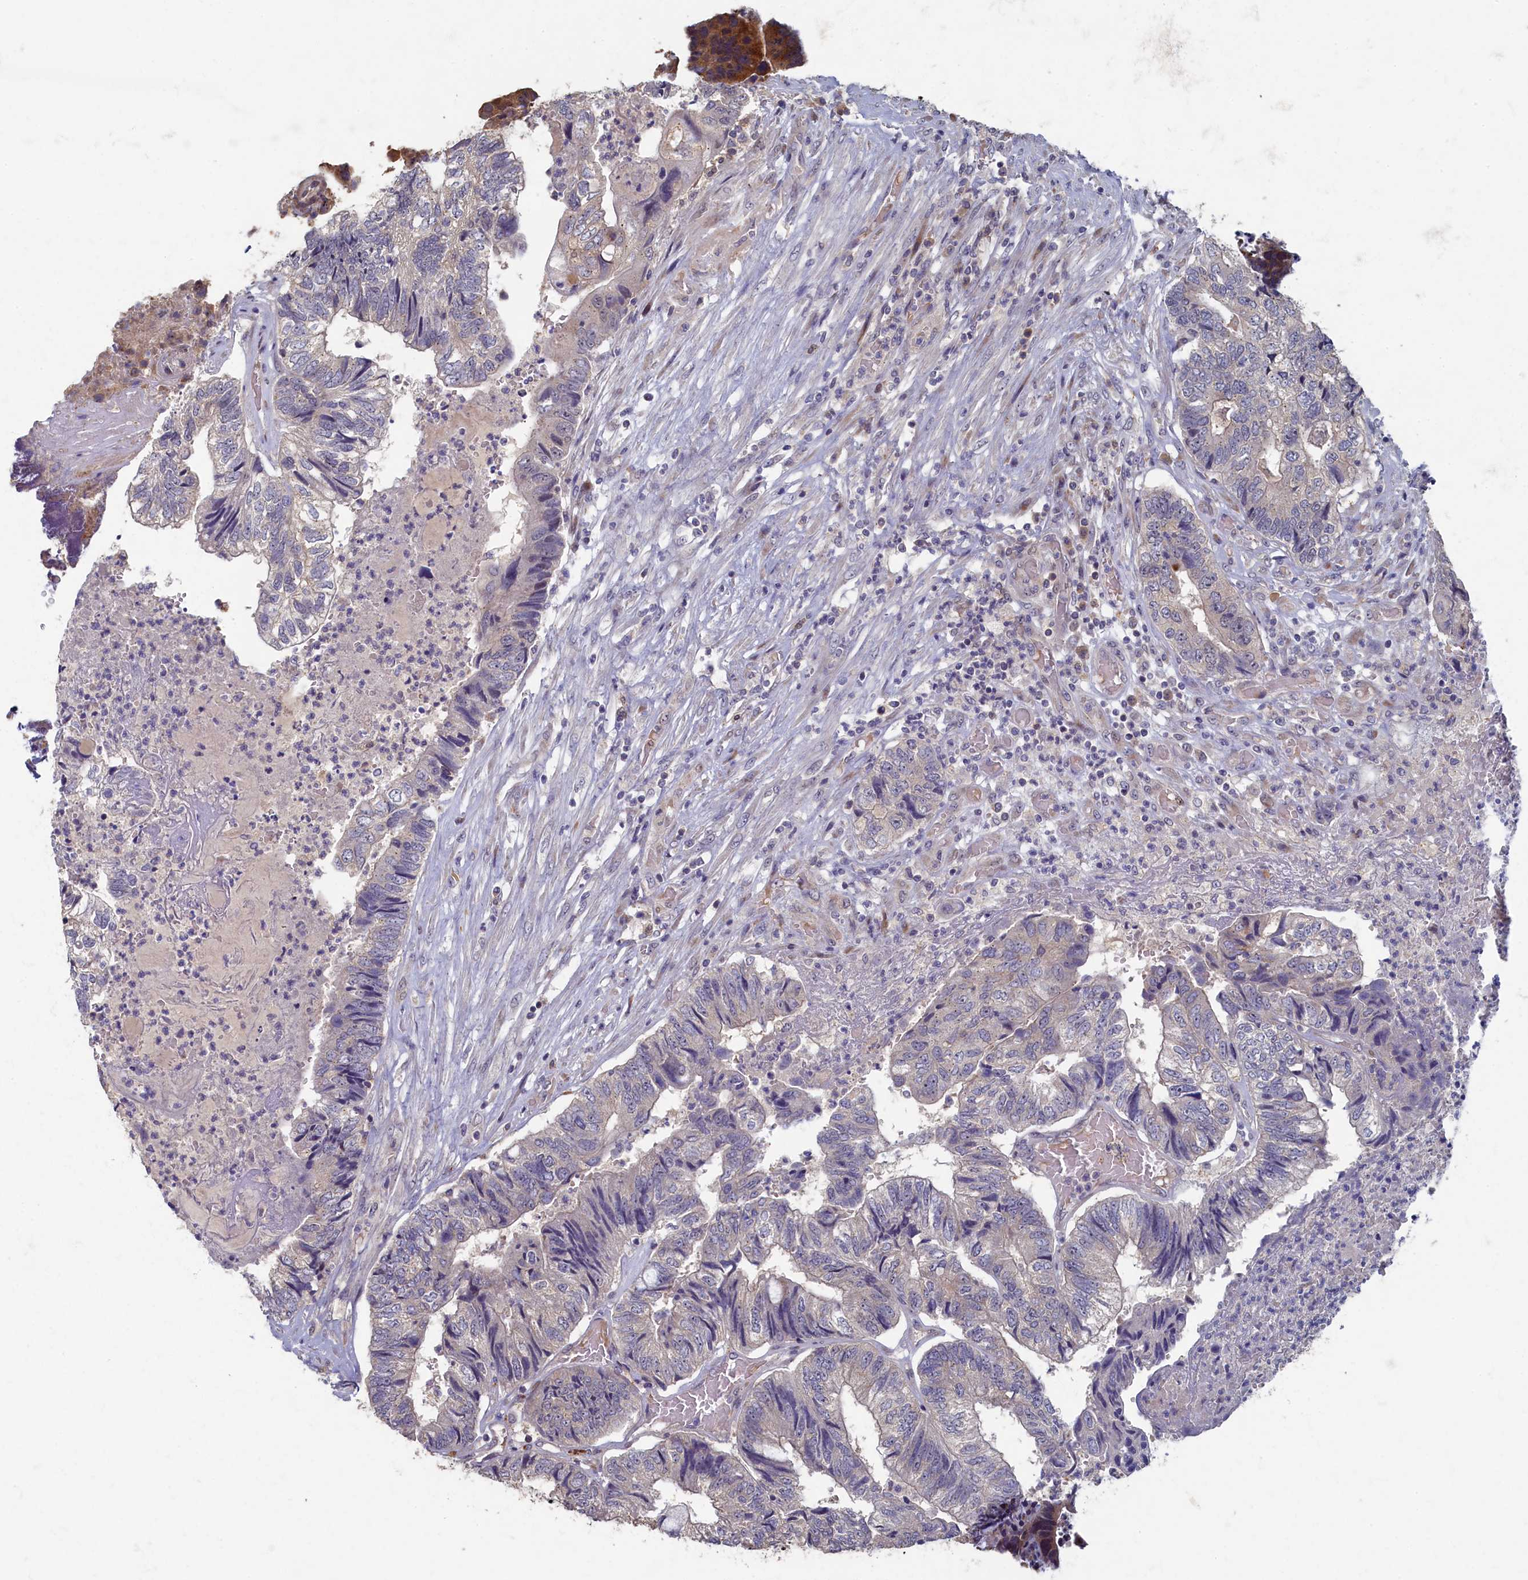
{"staining": {"intensity": "negative", "quantity": "none", "location": "none"}, "tissue": "colorectal cancer", "cell_type": "Tumor cells", "image_type": "cancer", "snomed": [{"axis": "morphology", "description": "Adenocarcinoma, NOS"}, {"axis": "topography", "description": "Colon"}], "caption": "Immunohistochemistry (IHC) histopathology image of neoplastic tissue: colorectal adenocarcinoma stained with DAB displays no significant protein expression in tumor cells. Nuclei are stained in blue.", "gene": "HUNK", "patient": {"sex": "female", "age": 67}}